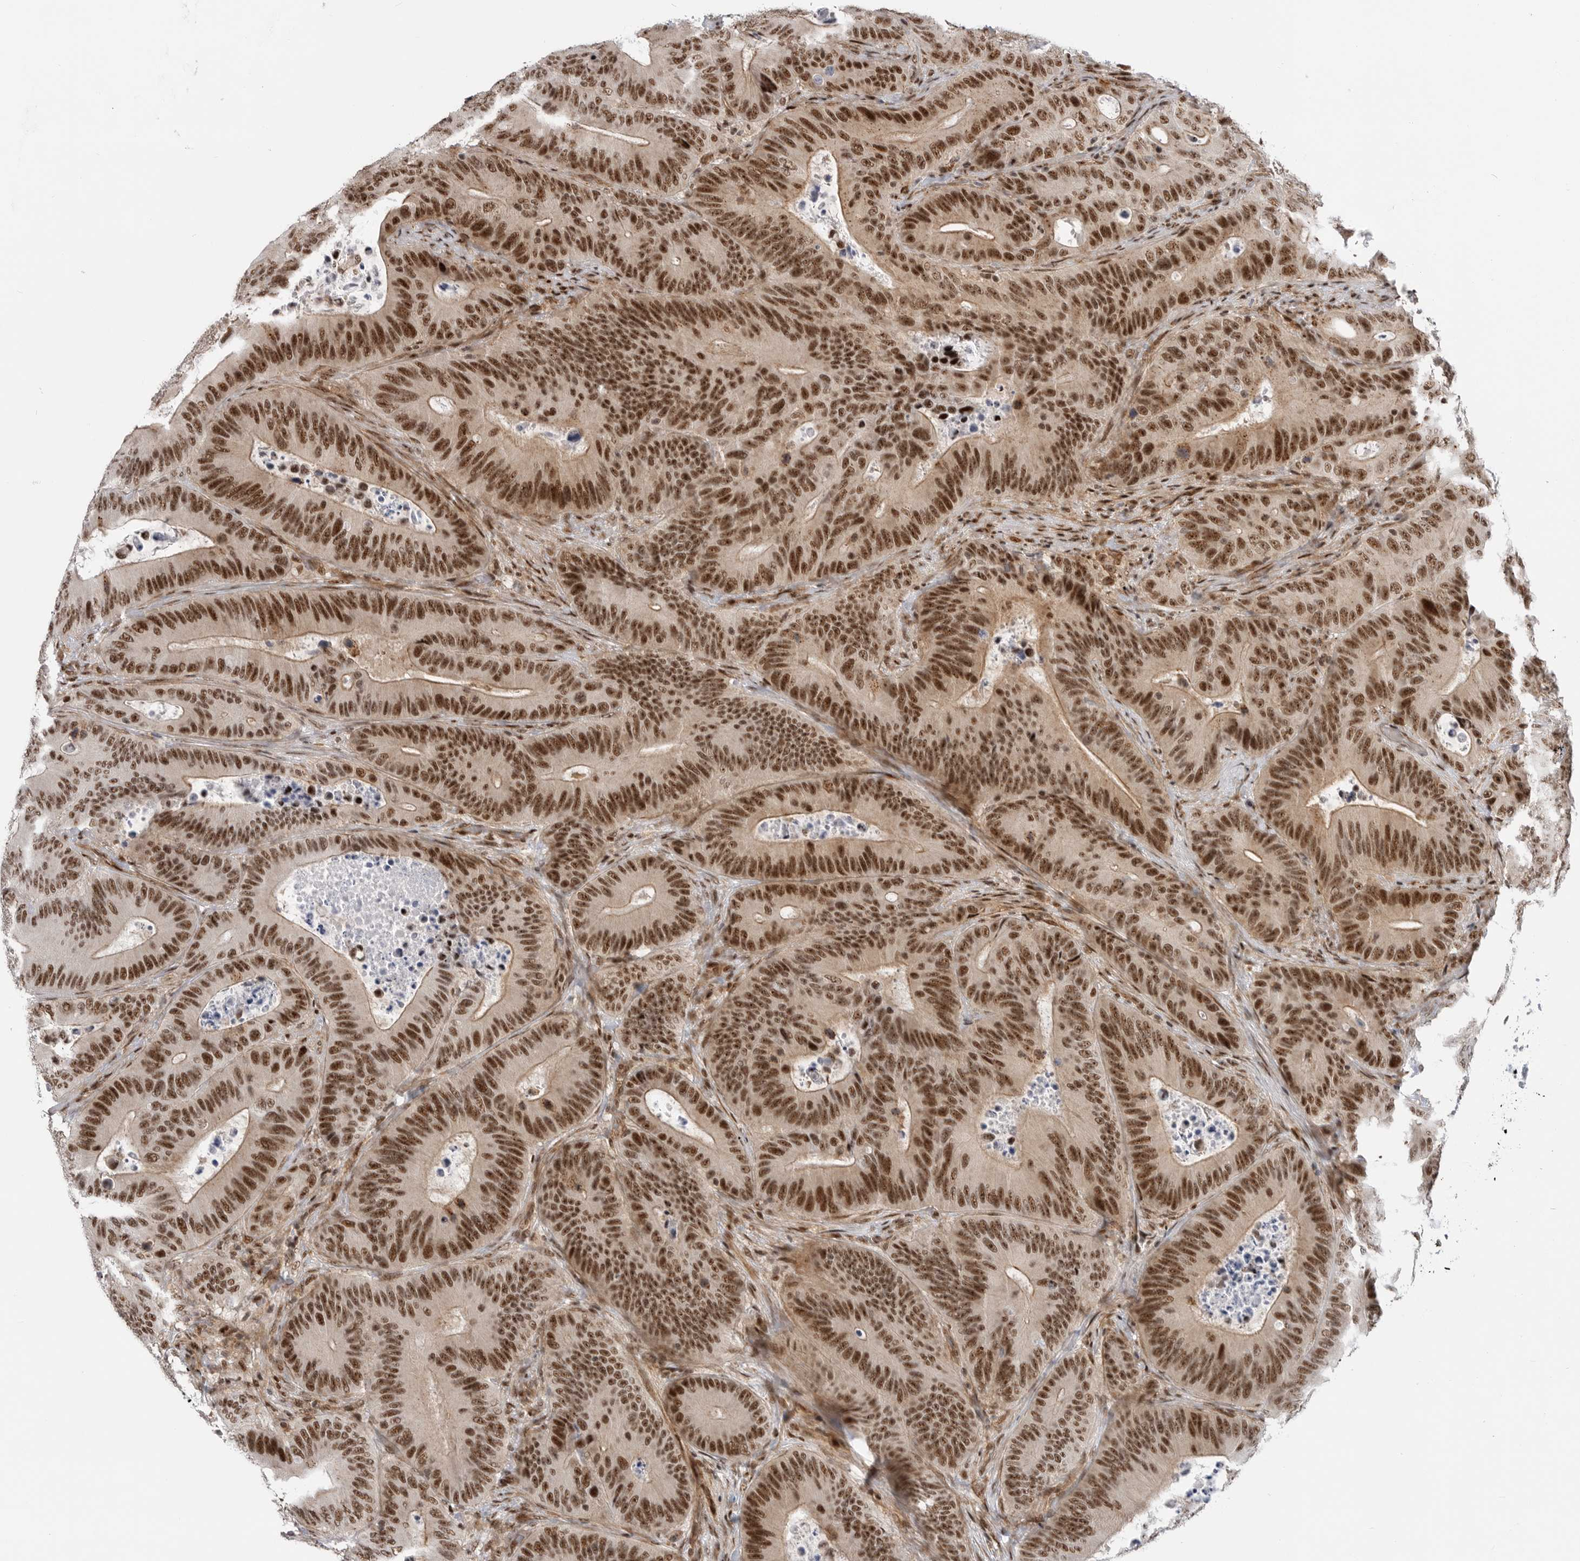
{"staining": {"intensity": "strong", "quantity": ">75%", "location": "nuclear"}, "tissue": "colorectal cancer", "cell_type": "Tumor cells", "image_type": "cancer", "snomed": [{"axis": "morphology", "description": "Adenocarcinoma, NOS"}, {"axis": "topography", "description": "Colon"}], "caption": "Strong nuclear protein staining is seen in approximately >75% of tumor cells in colorectal adenocarcinoma.", "gene": "GPATCH2", "patient": {"sex": "male", "age": 83}}